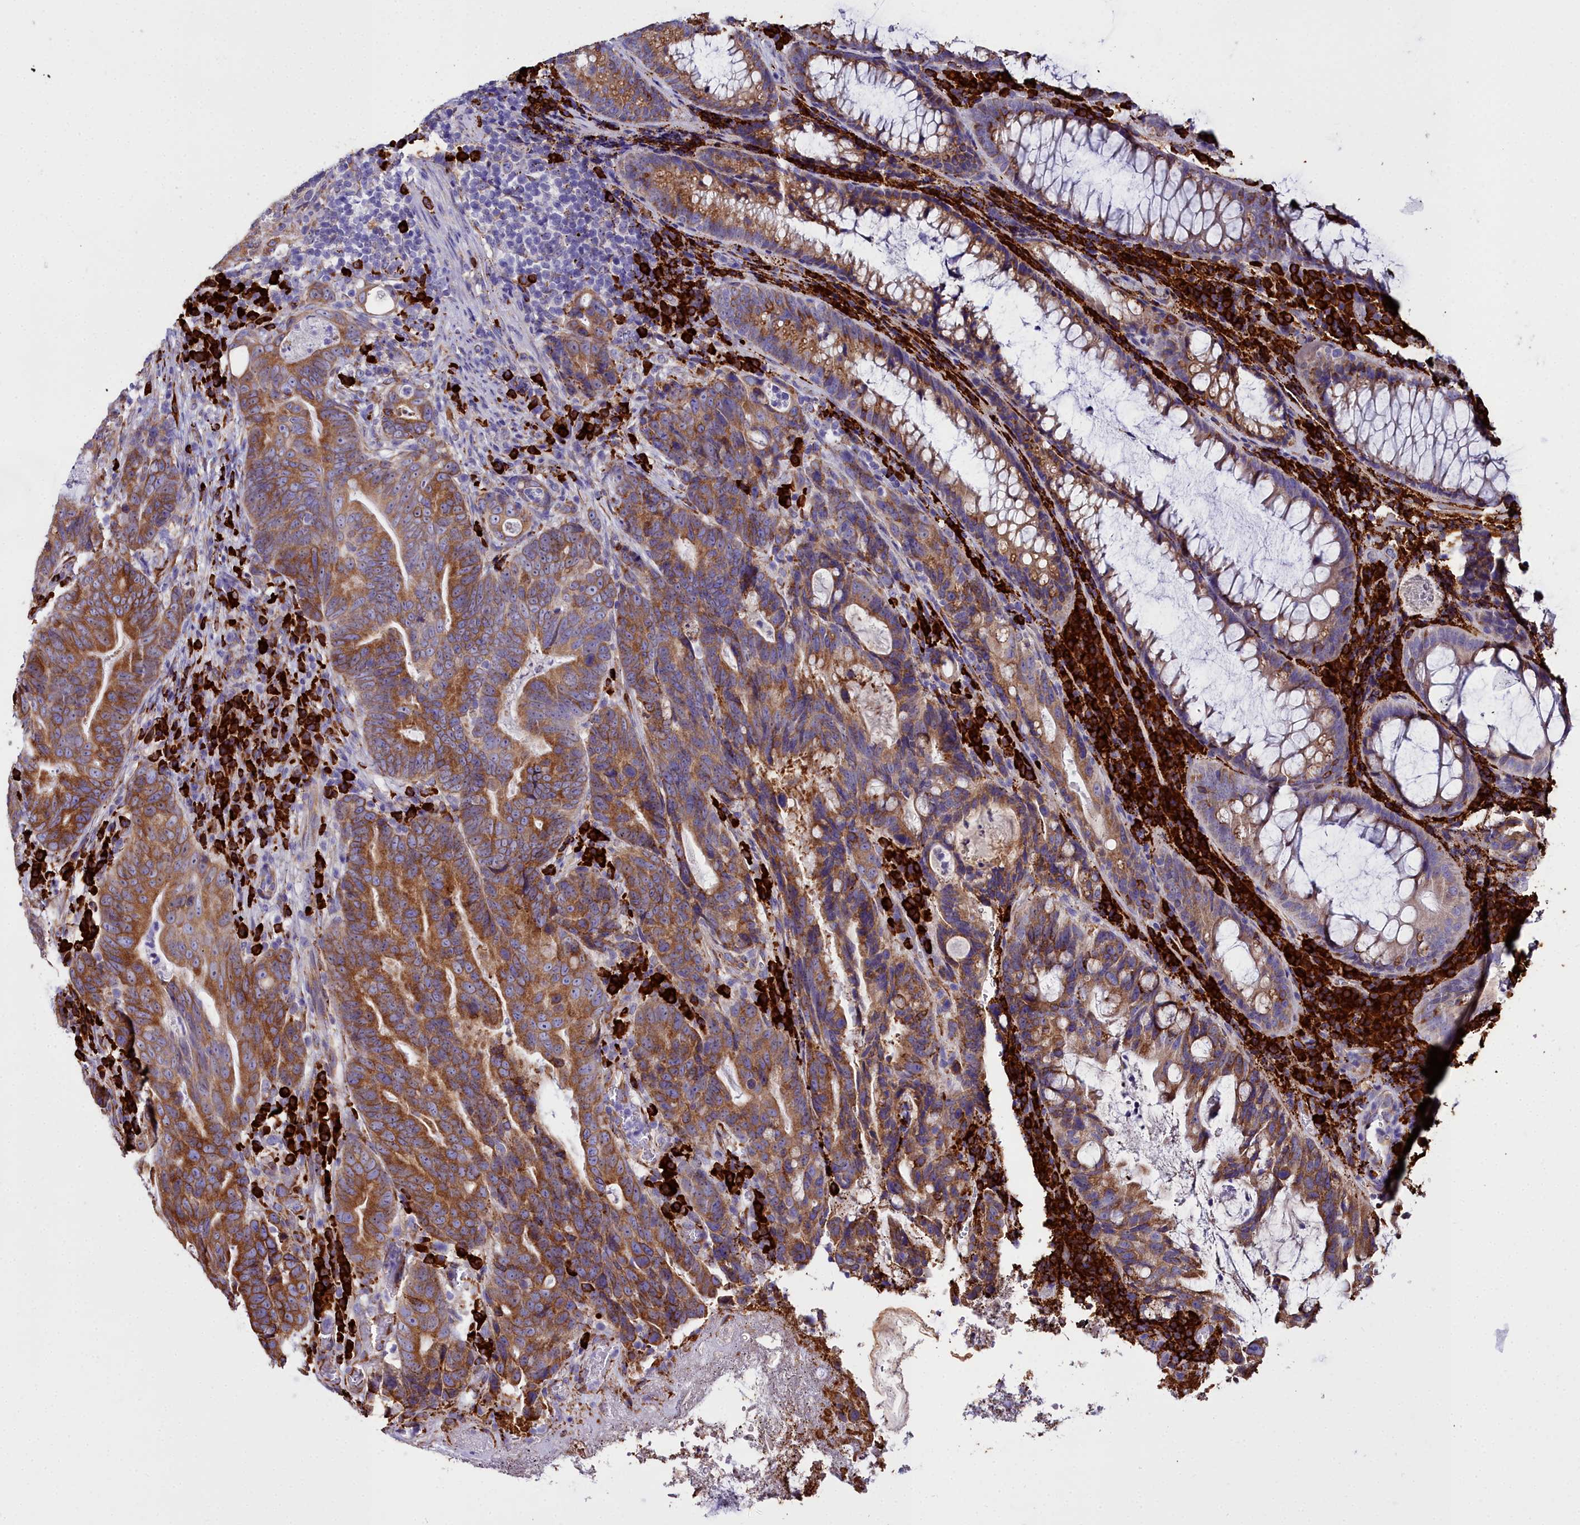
{"staining": {"intensity": "strong", "quantity": "25%-75%", "location": "cytoplasmic/membranous"}, "tissue": "colorectal cancer", "cell_type": "Tumor cells", "image_type": "cancer", "snomed": [{"axis": "morphology", "description": "Adenocarcinoma, NOS"}, {"axis": "topography", "description": "Colon"}], "caption": "The immunohistochemical stain labels strong cytoplasmic/membranous staining in tumor cells of colorectal cancer (adenocarcinoma) tissue.", "gene": "TXNDC5", "patient": {"sex": "female", "age": 82}}